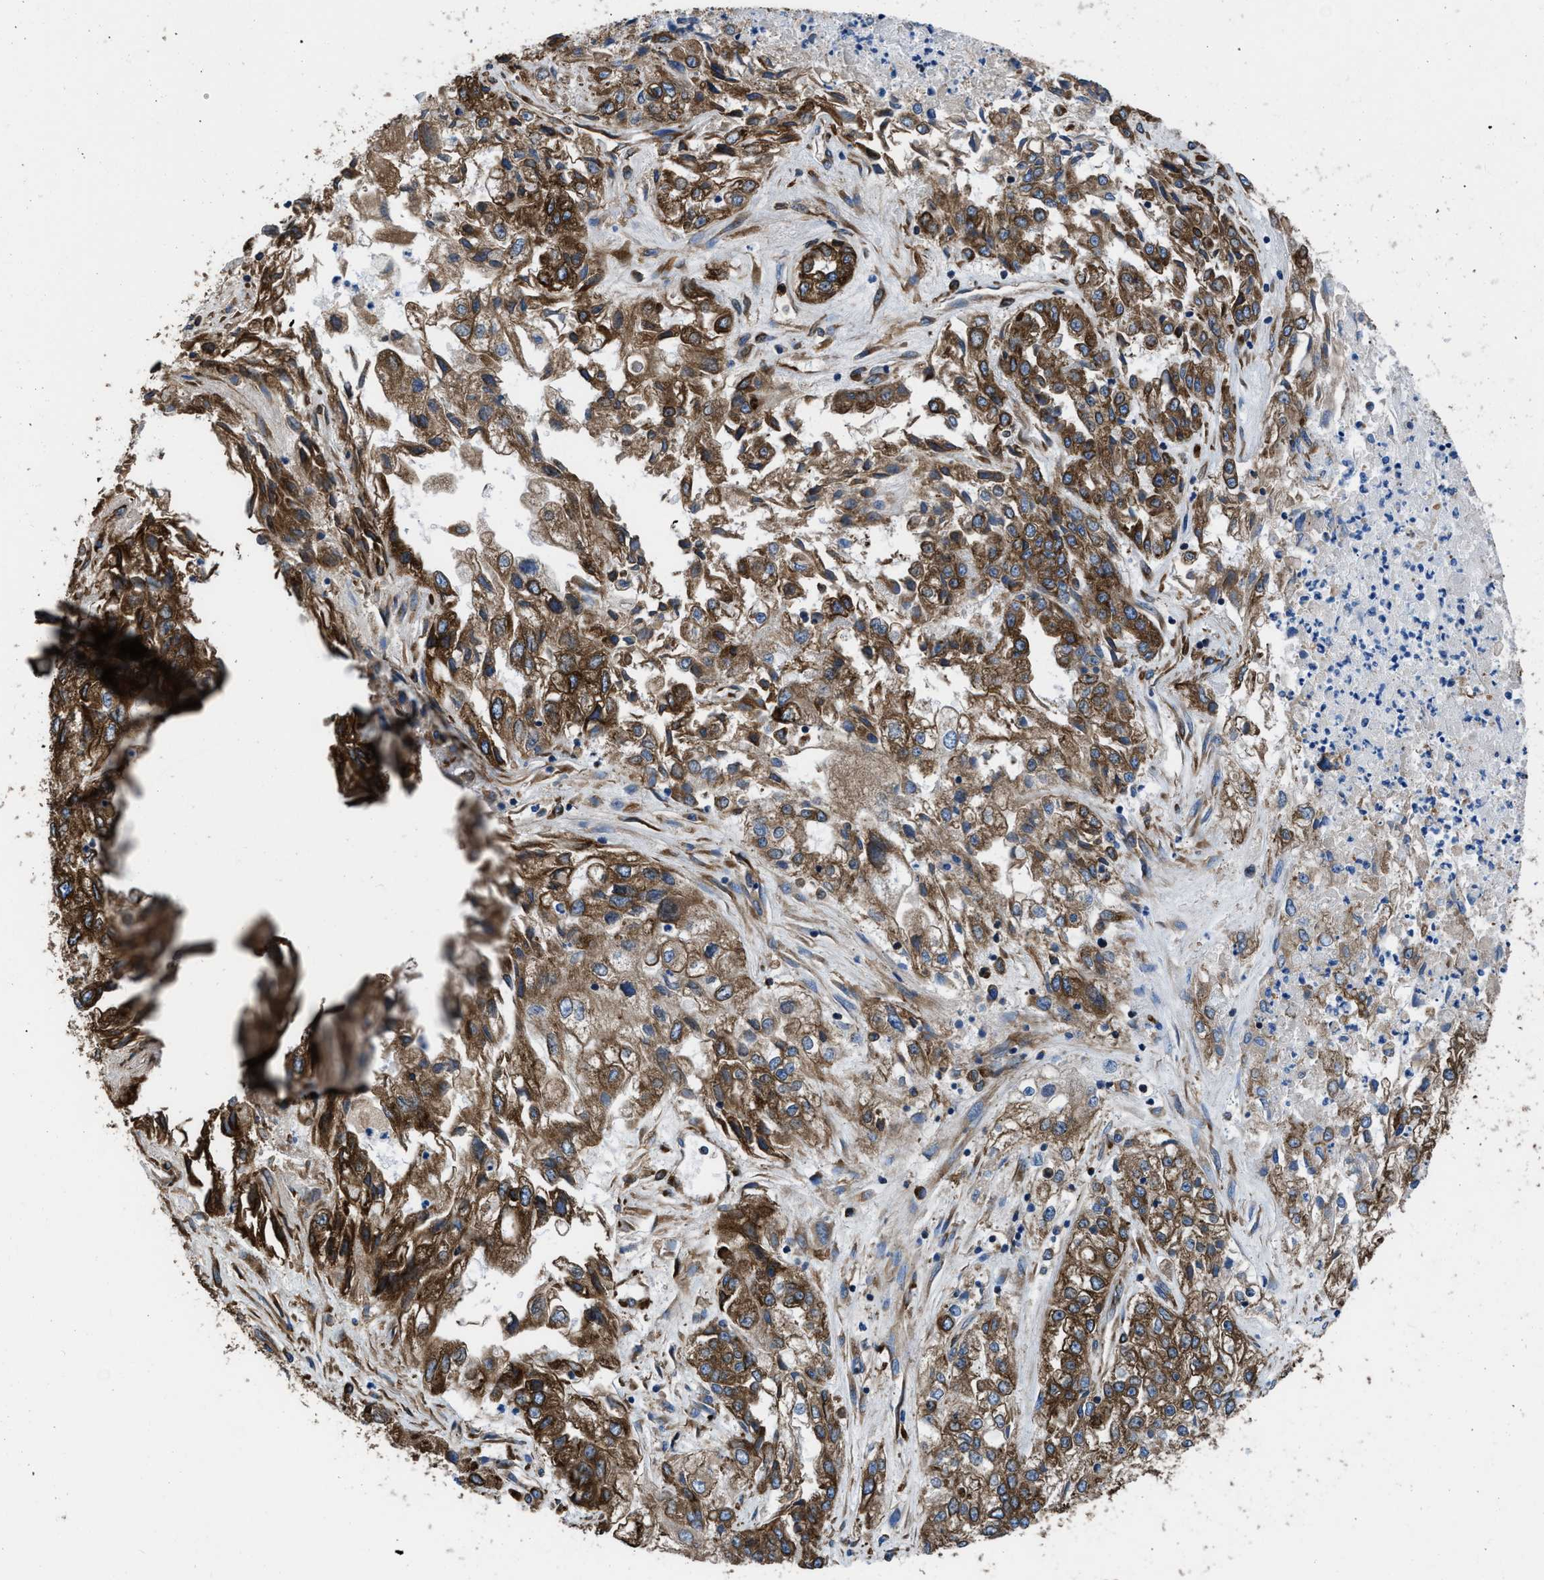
{"staining": {"intensity": "moderate", "quantity": ">75%", "location": "cytoplasmic/membranous"}, "tissue": "endometrial cancer", "cell_type": "Tumor cells", "image_type": "cancer", "snomed": [{"axis": "morphology", "description": "Adenocarcinoma, NOS"}, {"axis": "topography", "description": "Endometrium"}], "caption": "Tumor cells display medium levels of moderate cytoplasmic/membranous expression in about >75% of cells in endometrial cancer.", "gene": "CAPRIN1", "patient": {"sex": "female", "age": 49}}